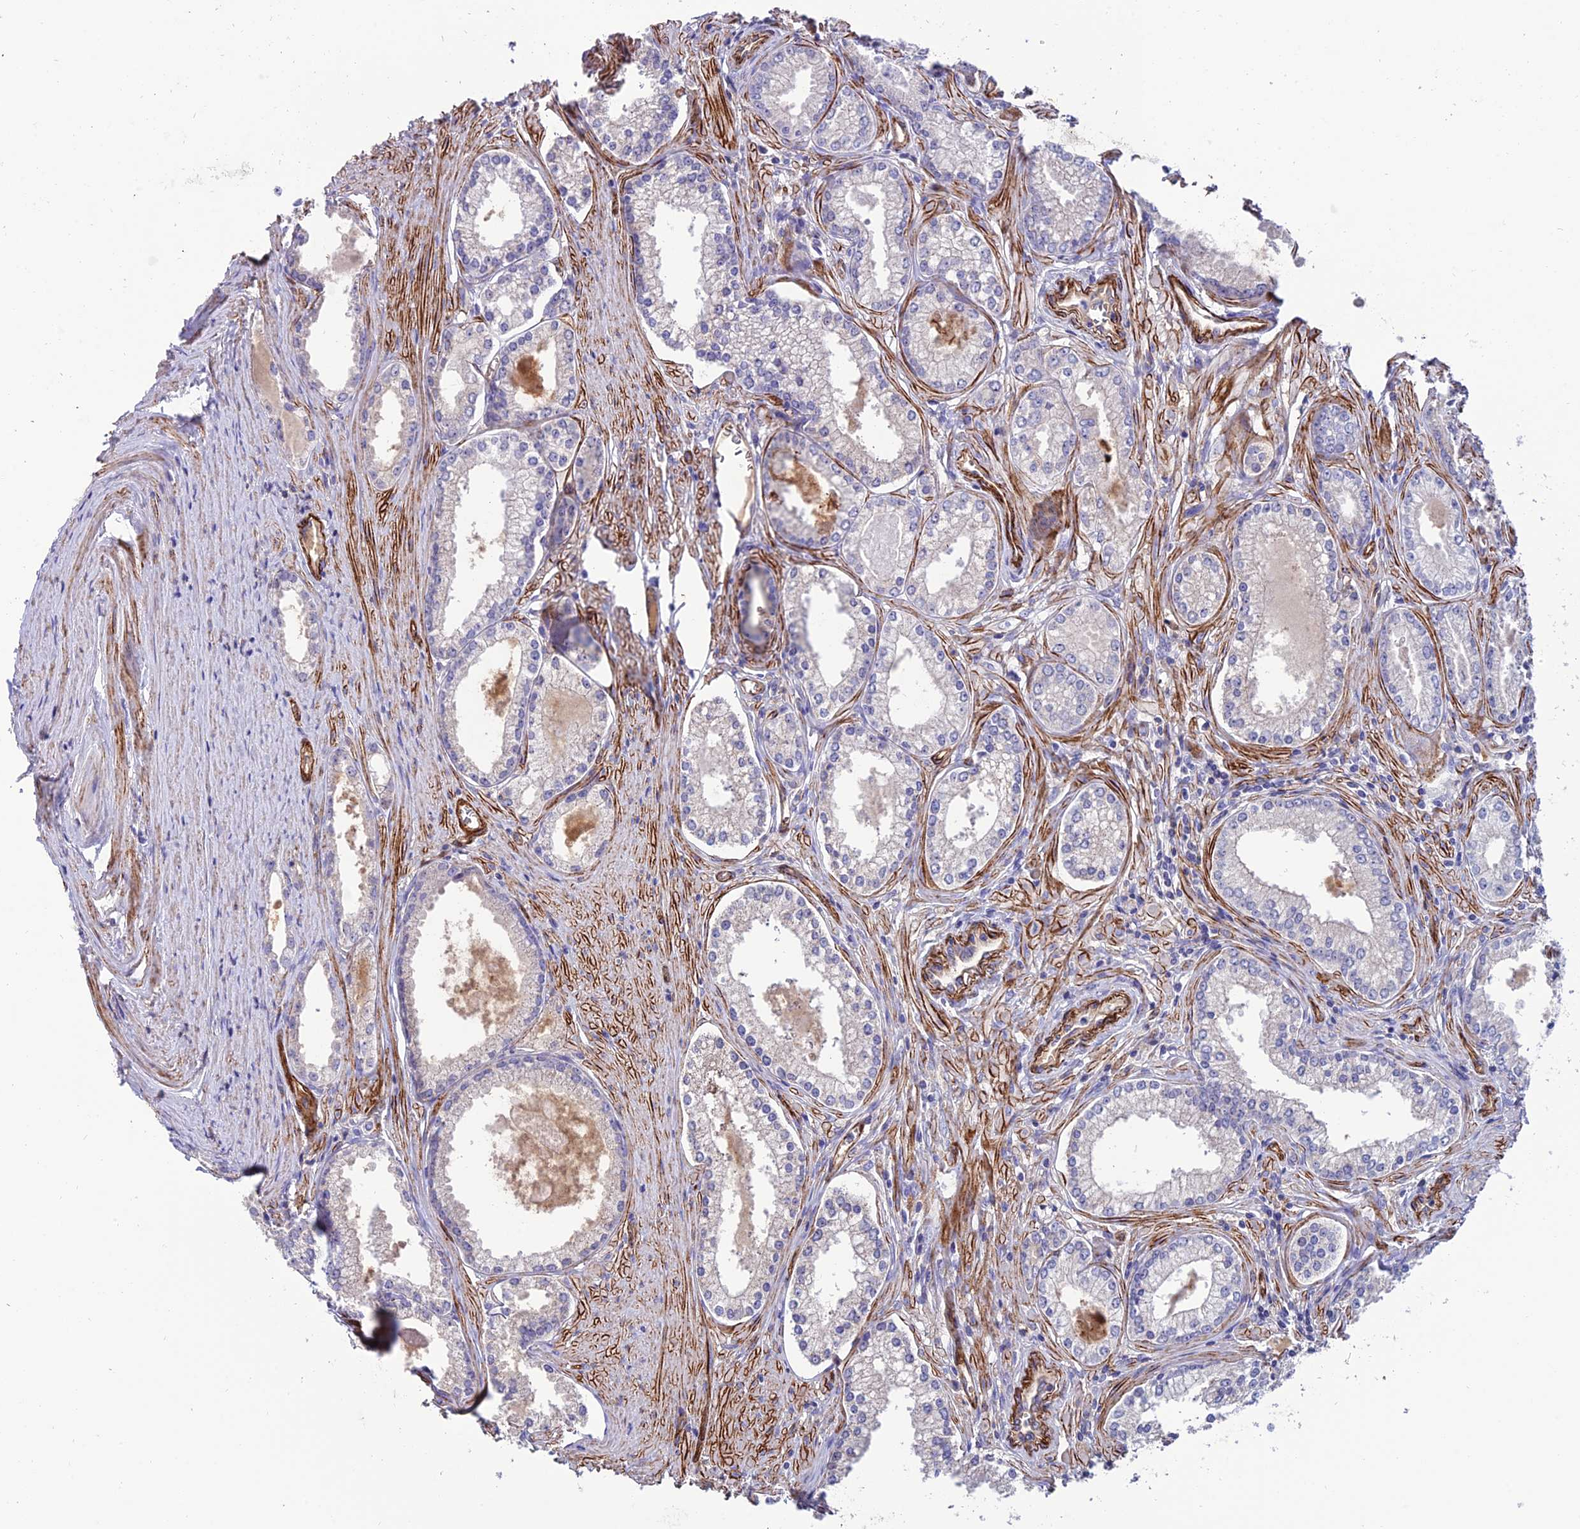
{"staining": {"intensity": "negative", "quantity": "none", "location": "none"}, "tissue": "prostate cancer", "cell_type": "Tumor cells", "image_type": "cancer", "snomed": [{"axis": "morphology", "description": "Adenocarcinoma, High grade"}, {"axis": "topography", "description": "Prostate"}], "caption": "DAB immunohistochemical staining of prostate adenocarcinoma (high-grade) shows no significant positivity in tumor cells.", "gene": "REX1BD", "patient": {"sex": "male", "age": 68}}